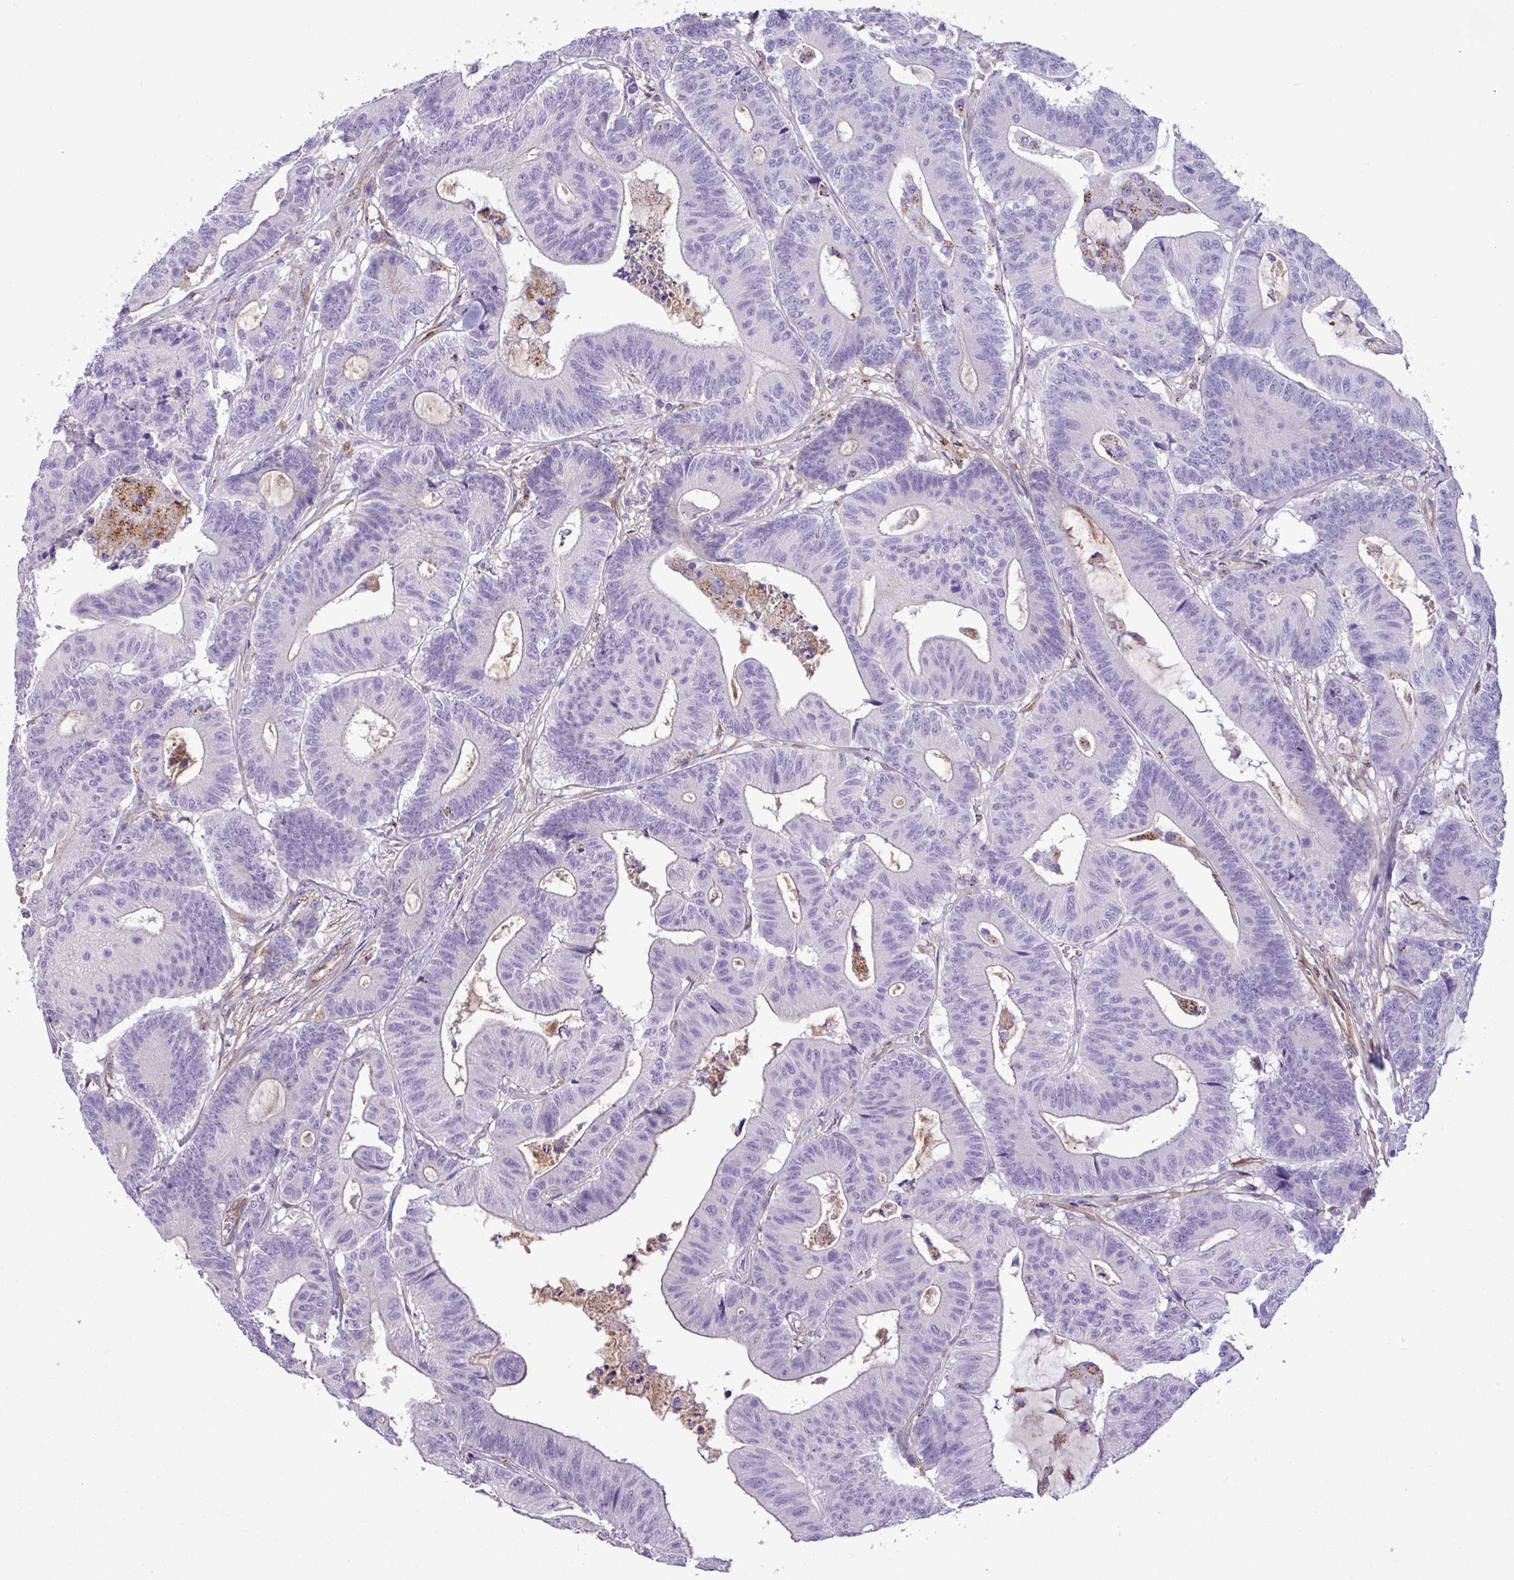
{"staining": {"intensity": "negative", "quantity": "none", "location": "none"}, "tissue": "colorectal cancer", "cell_type": "Tumor cells", "image_type": "cancer", "snomed": [{"axis": "morphology", "description": "Adenocarcinoma, NOS"}, {"axis": "topography", "description": "Colon"}], "caption": "Immunohistochemical staining of colorectal adenocarcinoma shows no significant positivity in tumor cells.", "gene": "CD248", "patient": {"sex": "female", "age": 84}}